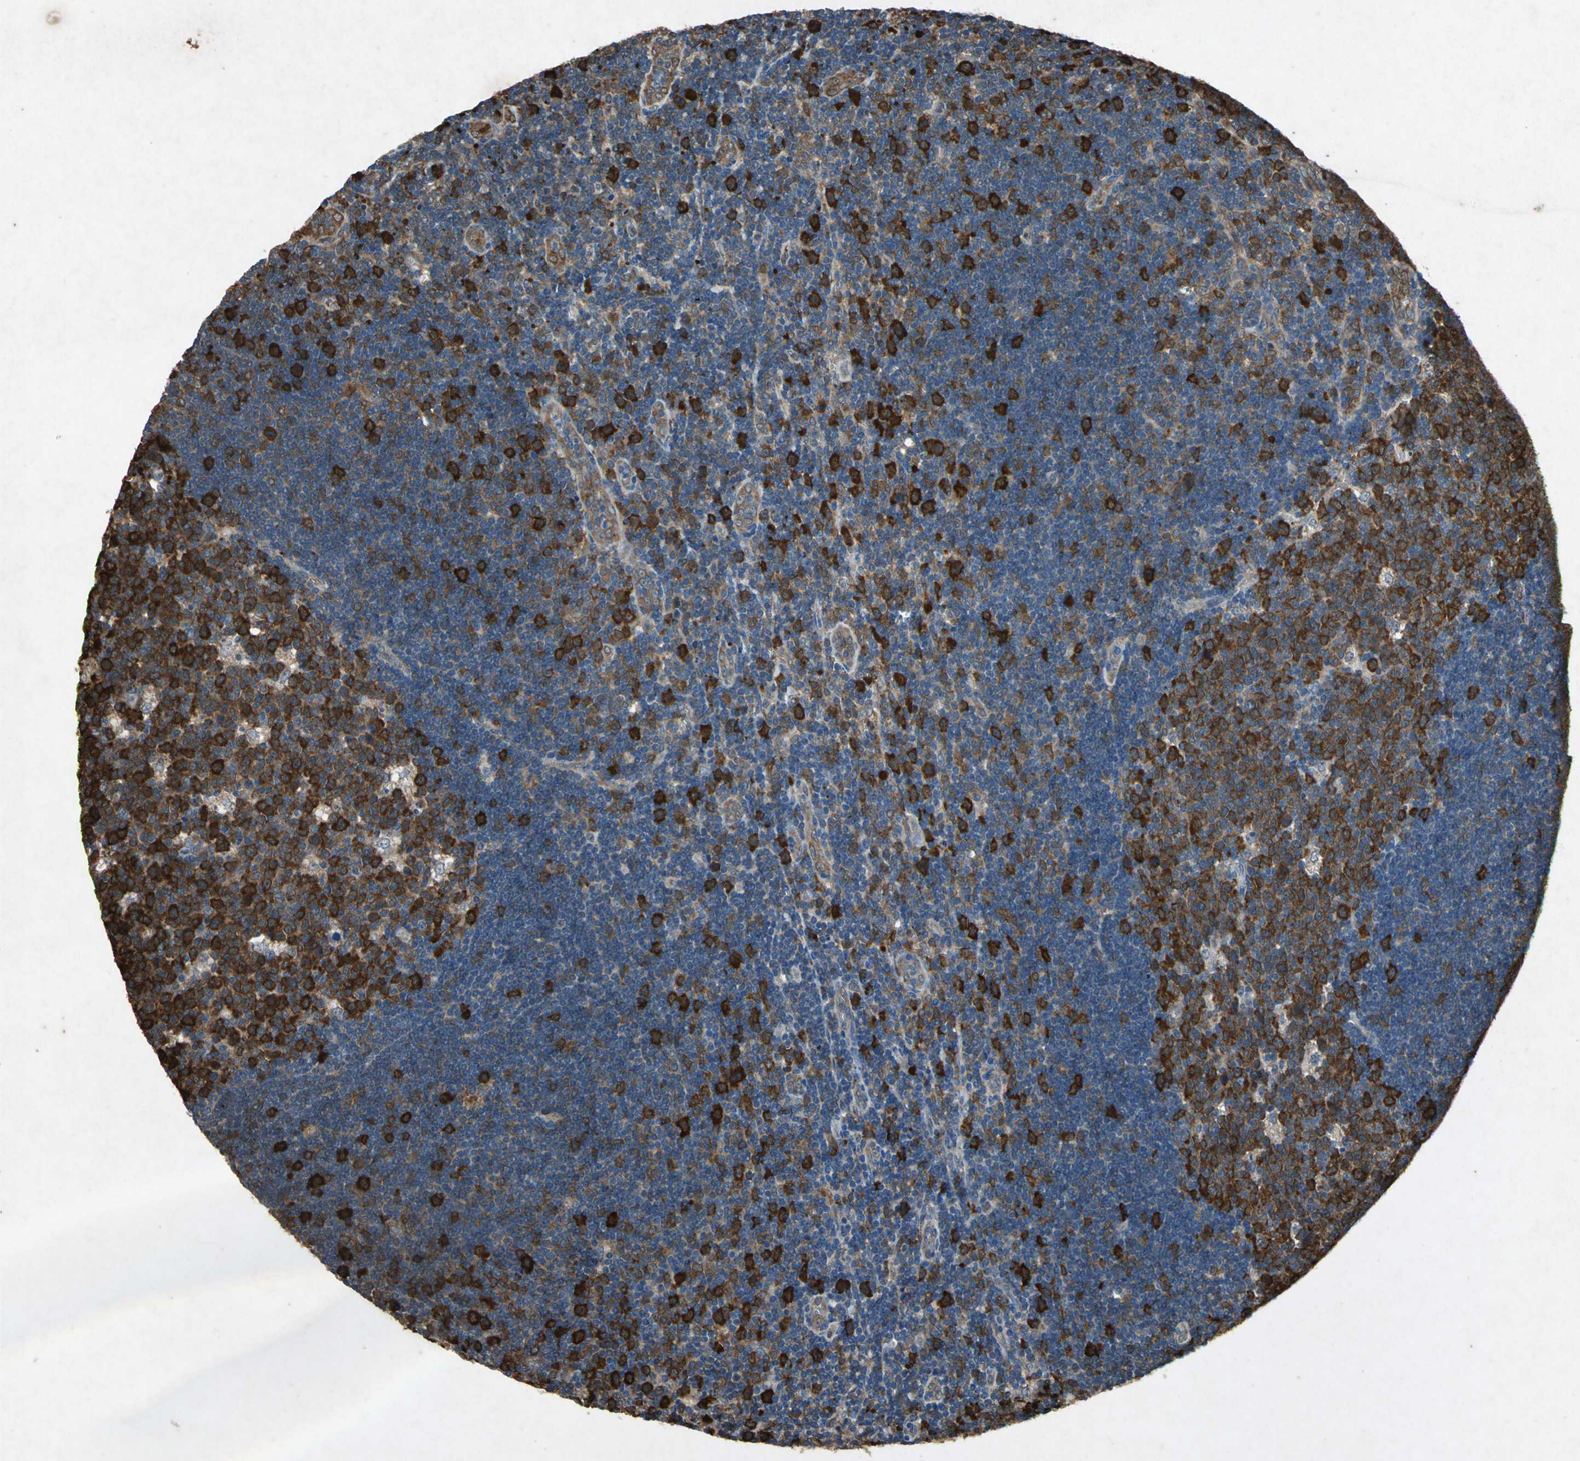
{"staining": {"intensity": "strong", "quantity": ">75%", "location": "cytoplasmic/membranous"}, "tissue": "lymph node", "cell_type": "Germinal center cells", "image_type": "normal", "snomed": [{"axis": "morphology", "description": "Normal tissue, NOS"}, {"axis": "topography", "description": "Lymph node"}, {"axis": "topography", "description": "Salivary gland"}], "caption": "IHC (DAB) staining of benign lymph node exhibits strong cytoplasmic/membranous protein staining in approximately >75% of germinal center cells. (DAB = brown stain, brightfield microscopy at high magnification).", "gene": "HSP90AB1", "patient": {"sex": "male", "age": 8}}